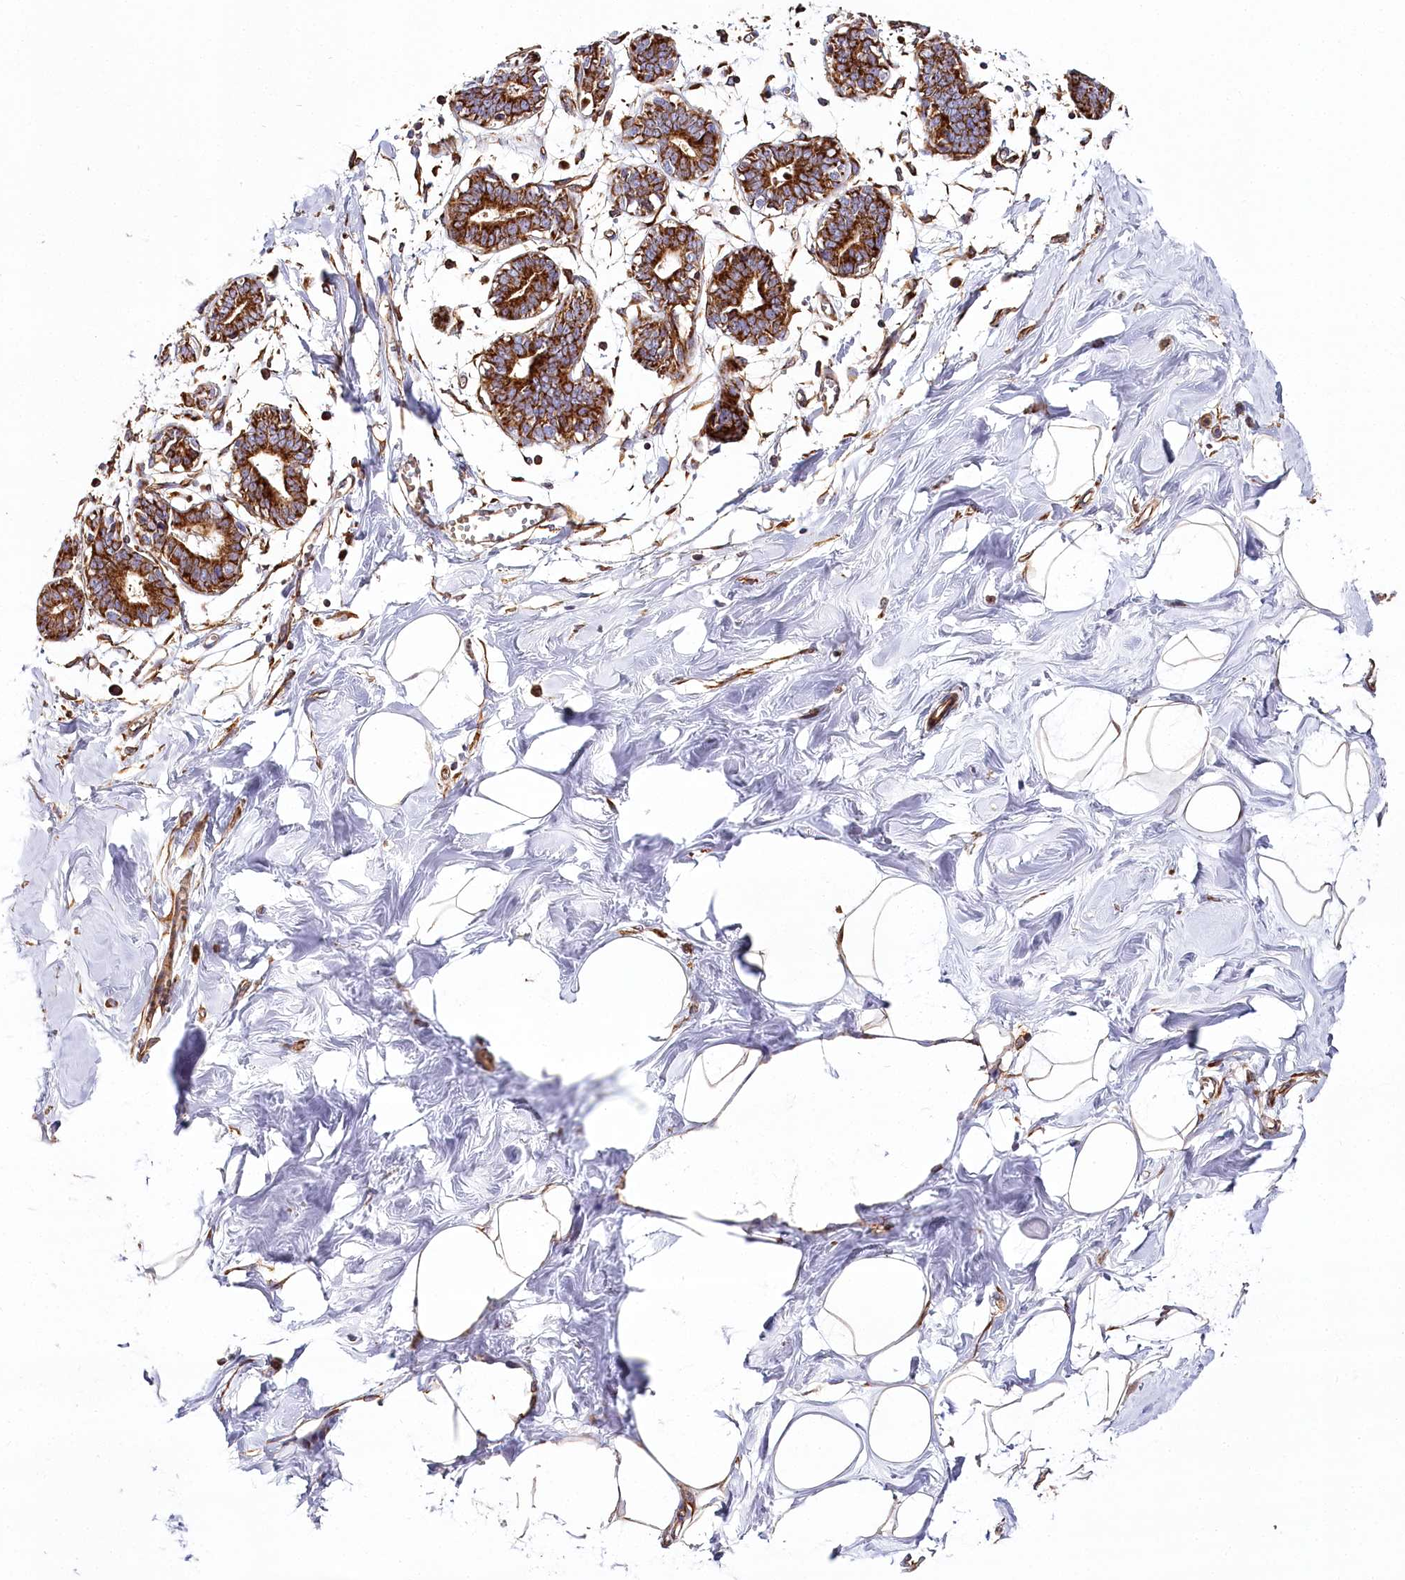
{"staining": {"intensity": "negative", "quantity": "none", "location": "none"}, "tissue": "breast", "cell_type": "Adipocytes", "image_type": "normal", "snomed": [{"axis": "morphology", "description": "Normal tissue, NOS"}, {"axis": "topography", "description": "Breast"}], "caption": "Adipocytes show no significant positivity in benign breast.", "gene": "THUMPD3", "patient": {"sex": "female", "age": 27}}